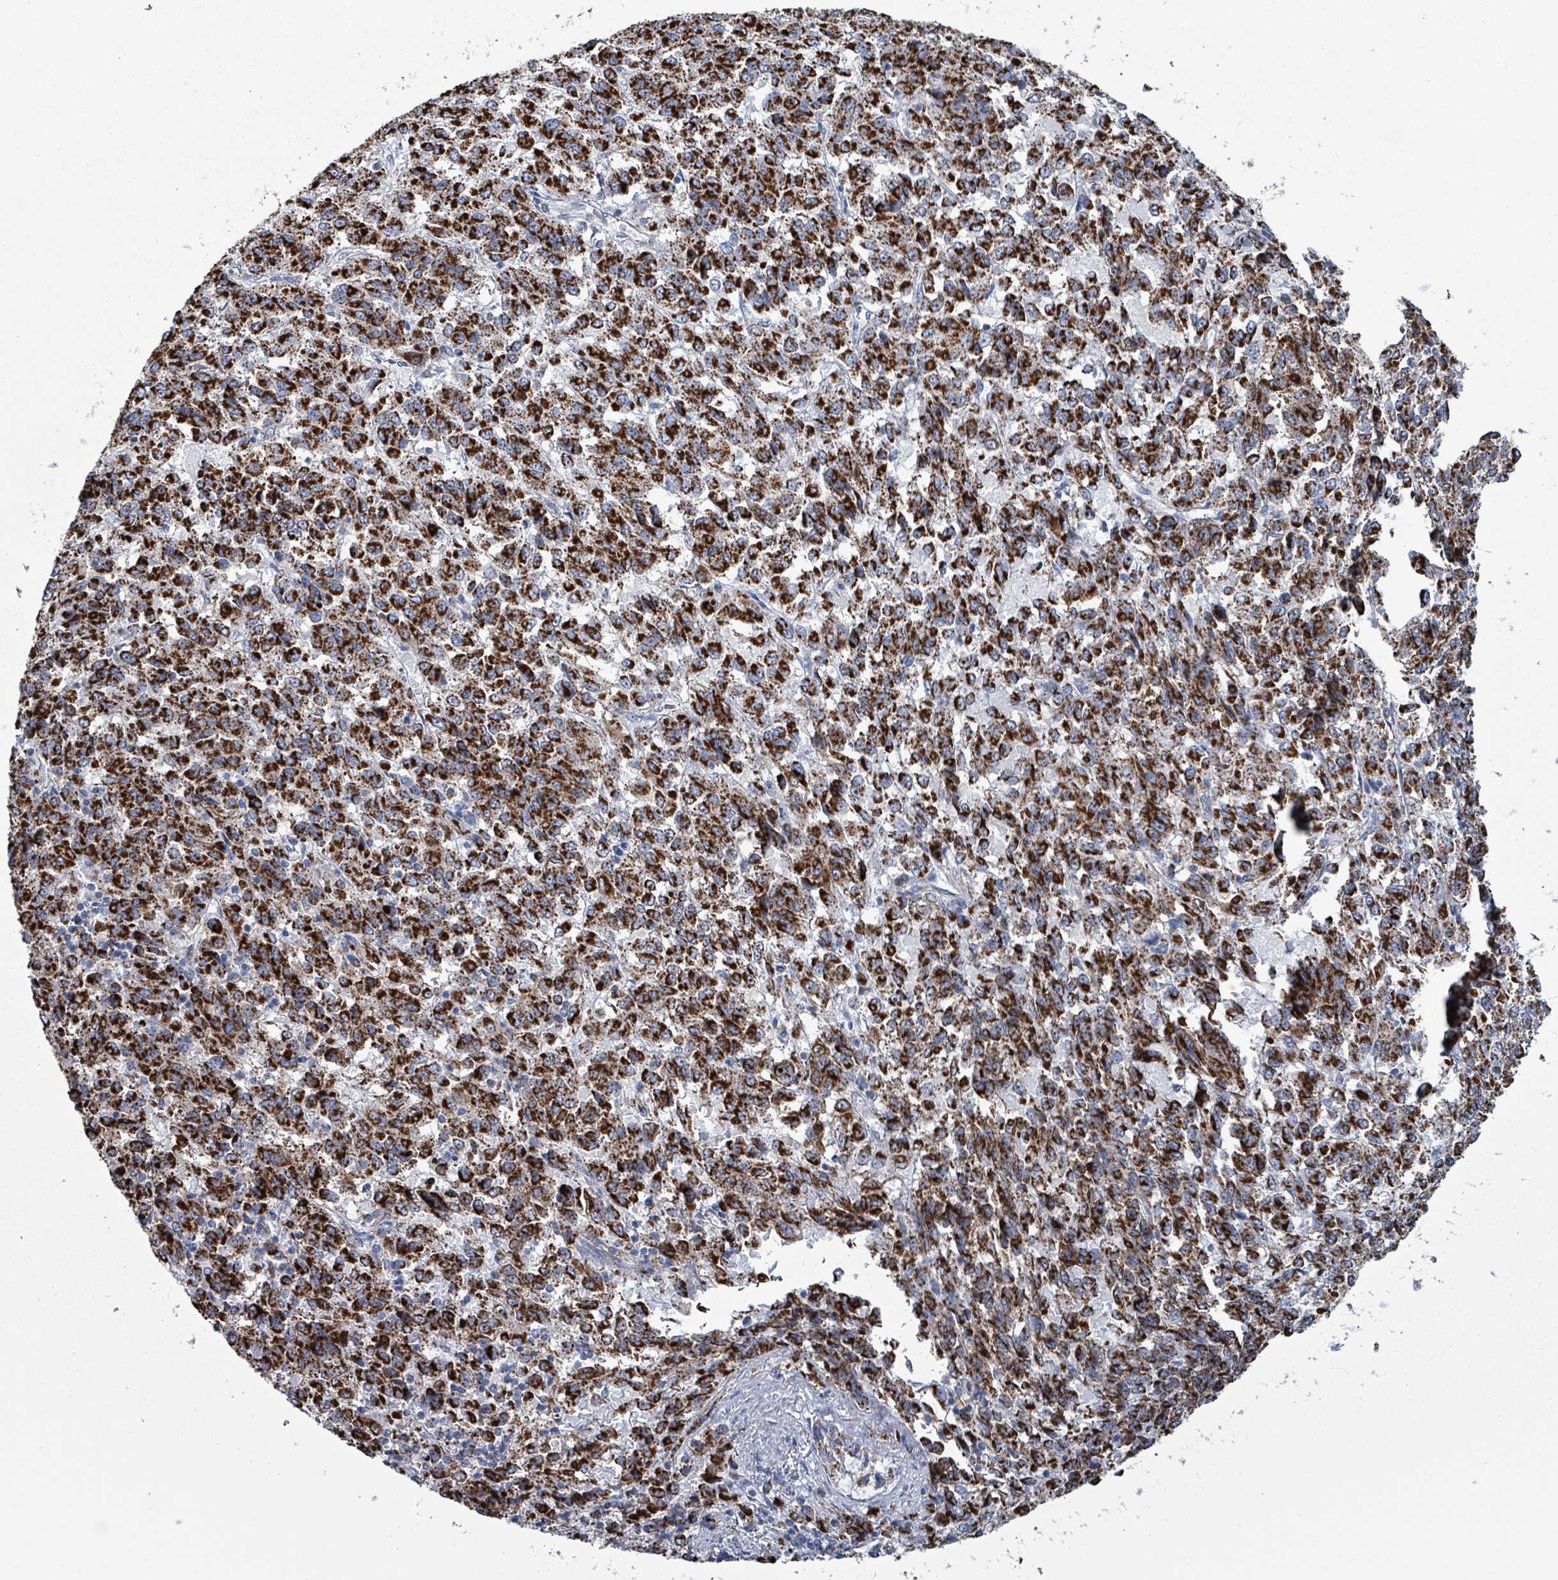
{"staining": {"intensity": "strong", "quantity": ">75%", "location": "cytoplasmic/membranous"}, "tissue": "melanoma", "cell_type": "Tumor cells", "image_type": "cancer", "snomed": [{"axis": "morphology", "description": "Malignant melanoma, Metastatic site"}, {"axis": "topography", "description": "Lung"}], "caption": "Human malignant melanoma (metastatic site) stained with a brown dye demonstrates strong cytoplasmic/membranous positive staining in about >75% of tumor cells.", "gene": "IDH3B", "patient": {"sex": "male", "age": 64}}